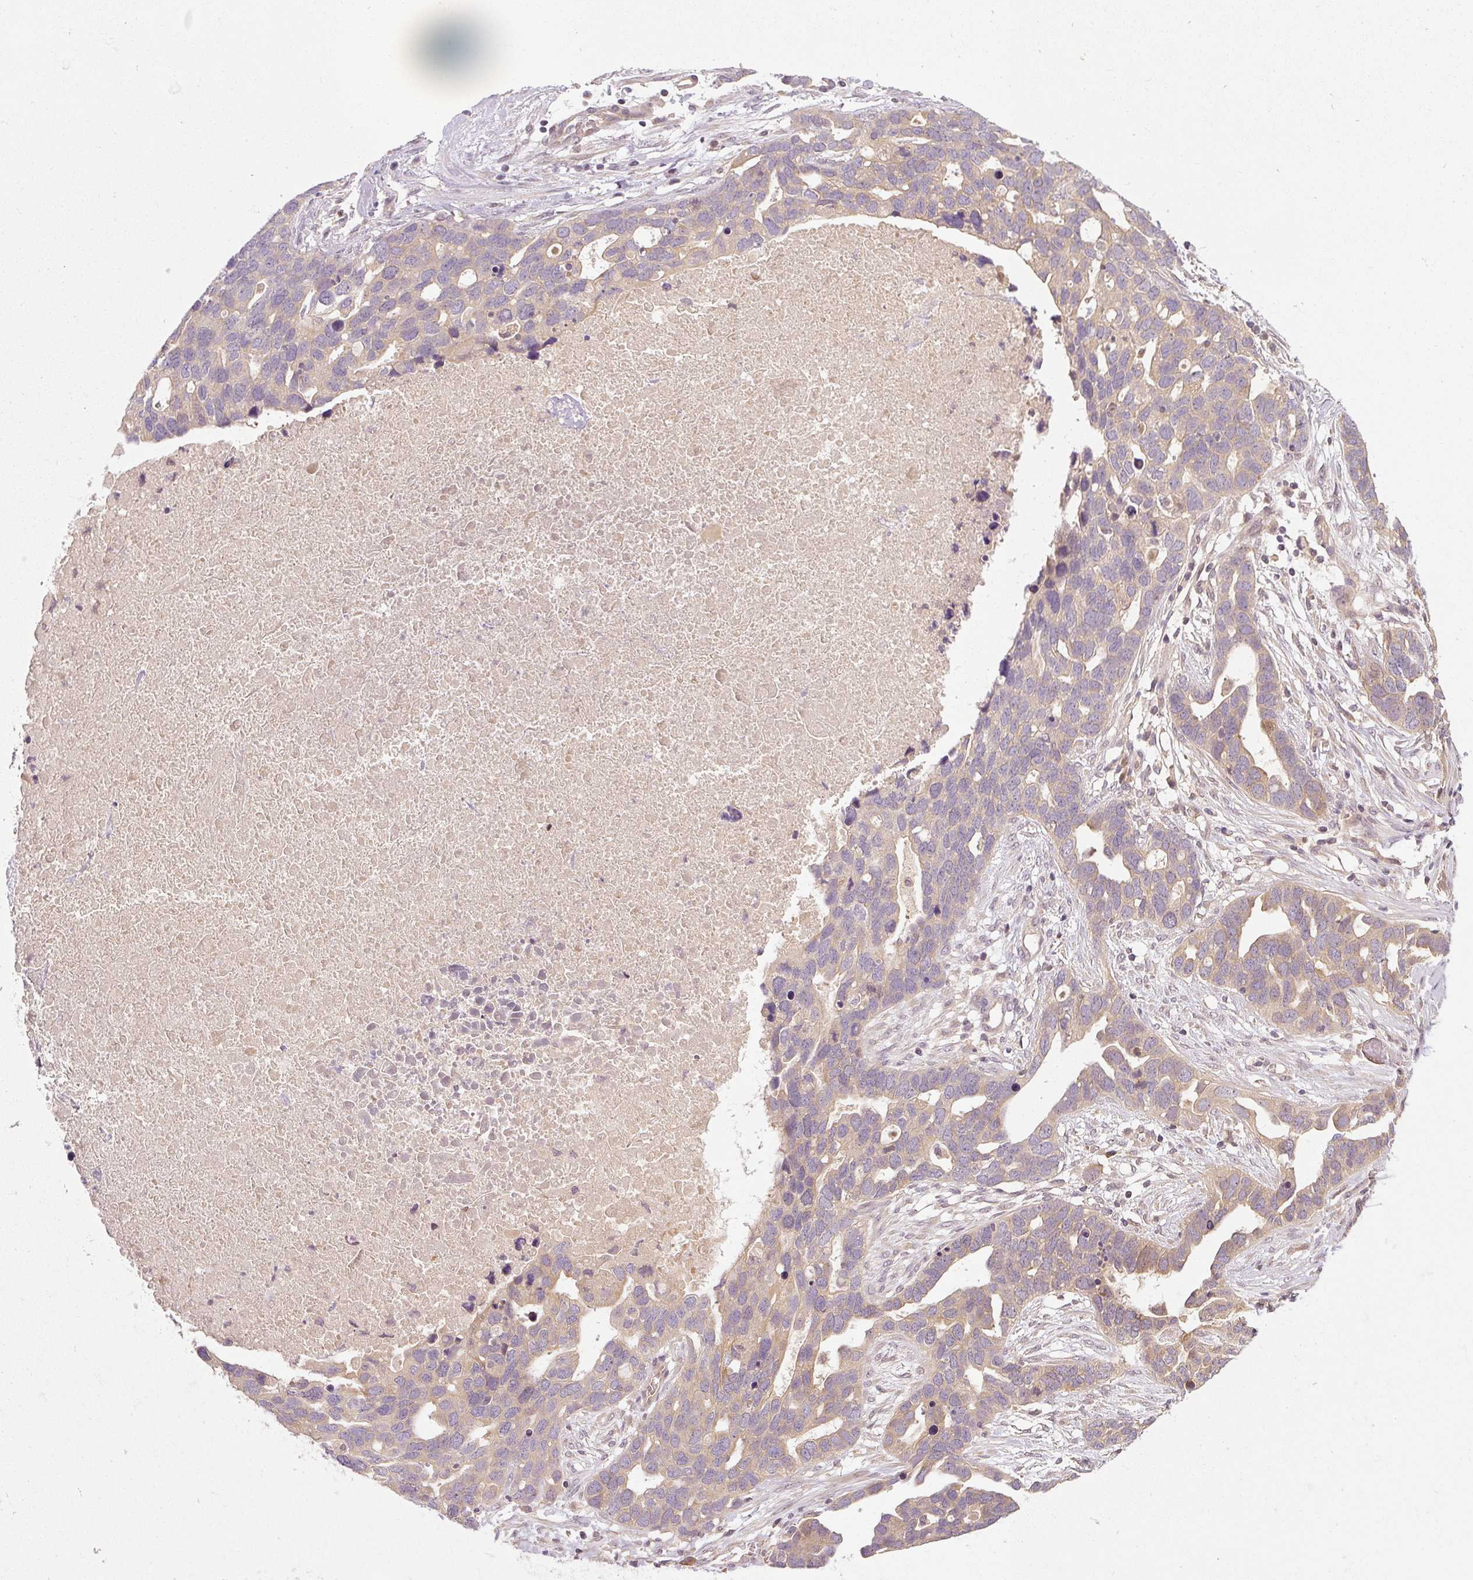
{"staining": {"intensity": "weak", "quantity": "25%-75%", "location": "cytoplasmic/membranous"}, "tissue": "ovarian cancer", "cell_type": "Tumor cells", "image_type": "cancer", "snomed": [{"axis": "morphology", "description": "Cystadenocarcinoma, serous, NOS"}, {"axis": "topography", "description": "Ovary"}], "caption": "Ovarian serous cystadenocarcinoma stained with a brown dye exhibits weak cytoplasmic/membranous positive positivity in about 25%-75% of tumor cells.", "gene": "CTTNBP2", "patient": {"sex": "female", "age": 54}}